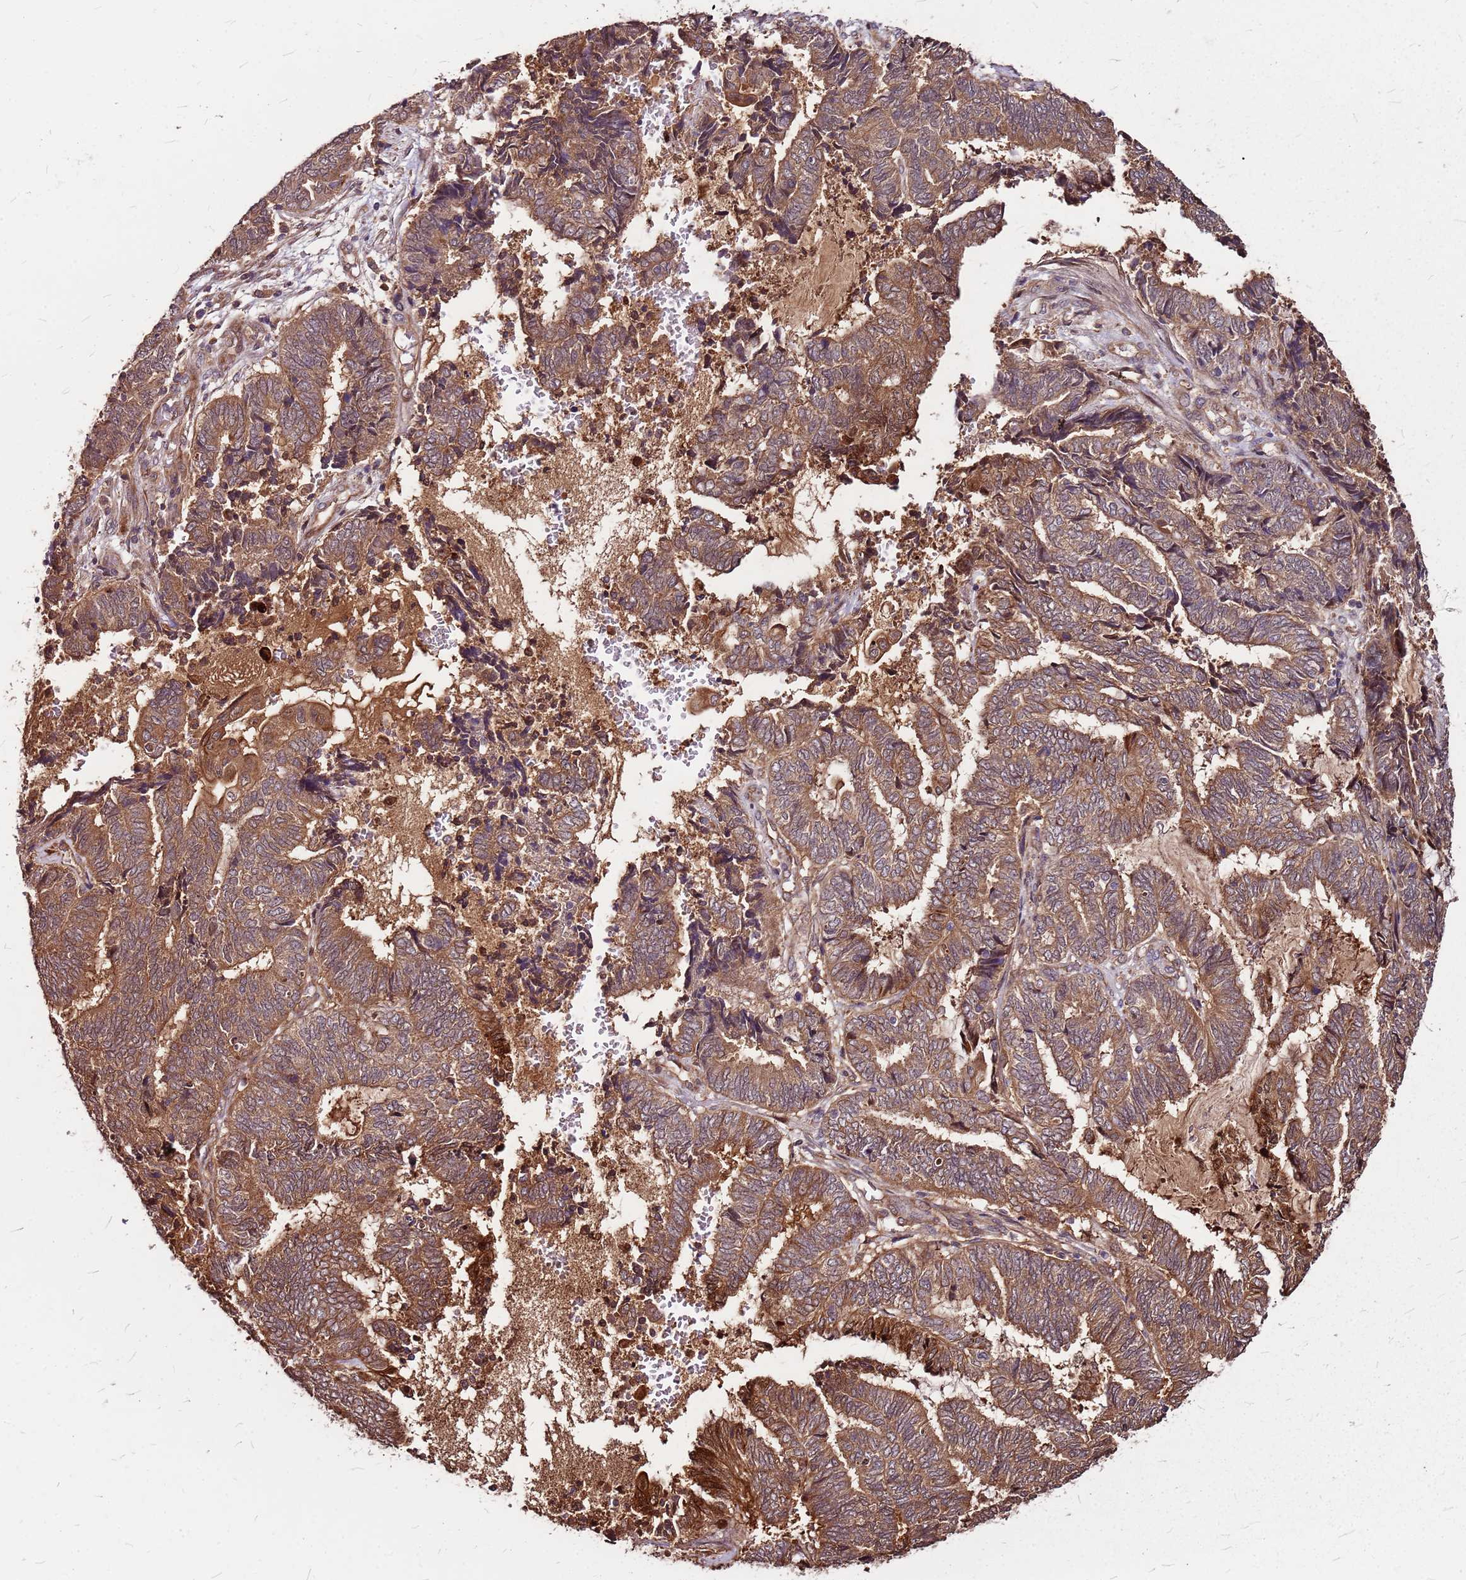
{"staining": {"intensity": "moderate", "quantity": ">75%", "location": "cytoplasmic/membranous"}, "tissue": "endometrial cancer", "cell_type": "Tumor cells", "image_type": "cancer", "snomed": [{"axis": "morphology", "description": "Adenocarcinoma, NOS"}, {"axis": "topography", "description": "Uterus"}, {"axis": "topography", "description": "Endometrium"}], "caption": "A brown stain shows moderate cytoplasmic/membranous expression of a protein in endometrial cancer tumor cells.", "gene": "LYPLAL1", "patient": {"sex": "female", "age": 70}}